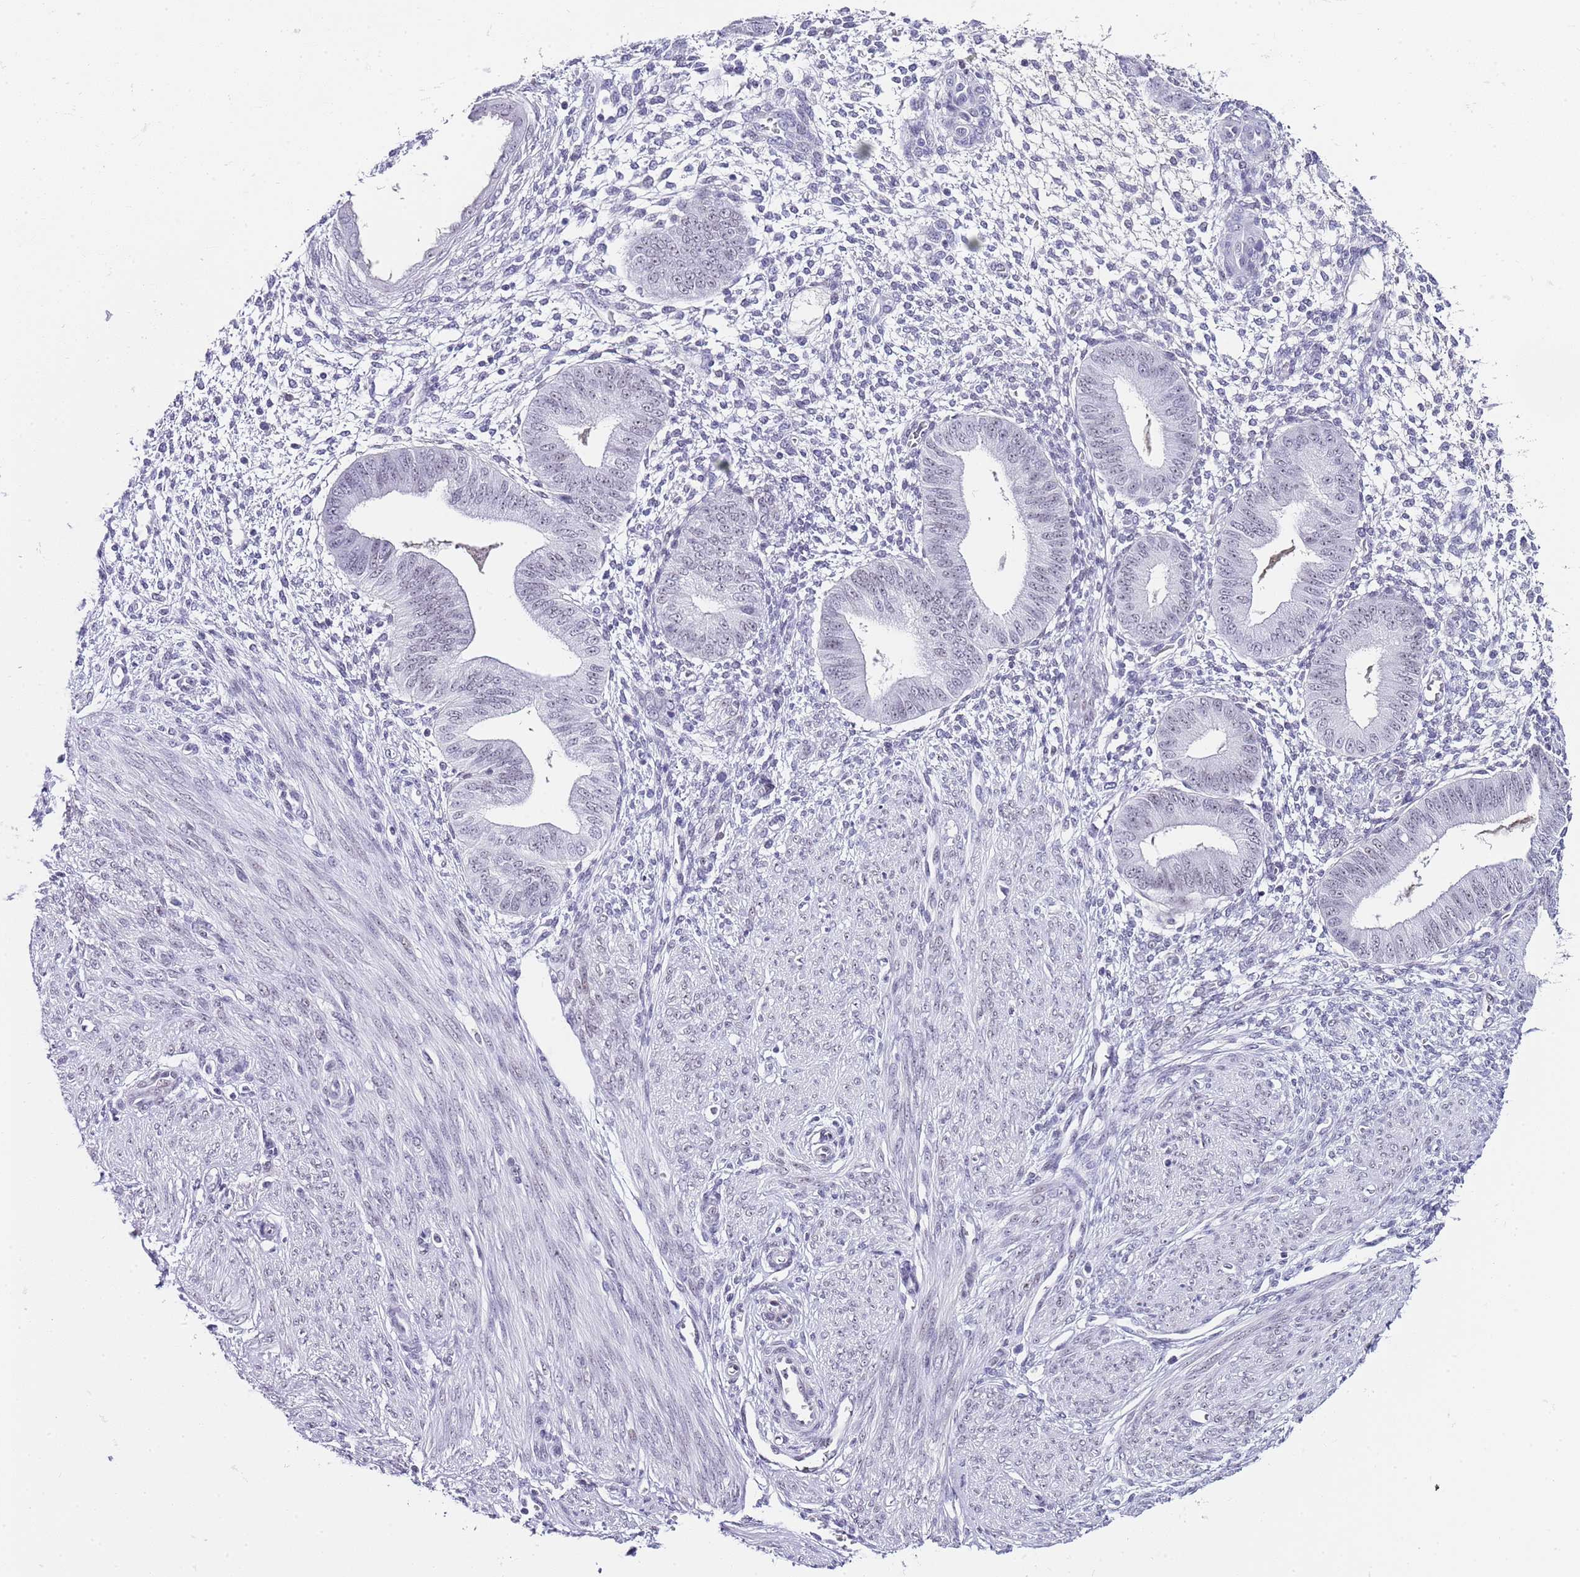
{"staining": {"intensity": "negative", "quantity": "none", "location": "none"}, "tissue": "endometrium", "cell_type": "Cells in endometrial stroma", "image_type": "normal", "snomed": [{"axis": "morphology", "description": "Normal tissue, NOS"}, {"axis": "topography", "description": "Endometrium"}], "caption": "Immunohistochemistry image of benign human endometrium stained for a protein (brown), which demonstrates no staining in cells in endometrial stroma. (Stains: DAB (3,3'-diaminobenzidine) immunohistochemistry (IHC) with hematoxylin counter stain, Microscopy: brightfield microscopy at high magnification).", "gene": "NOP56", "patient": {"sex": "female", "age": 49}}